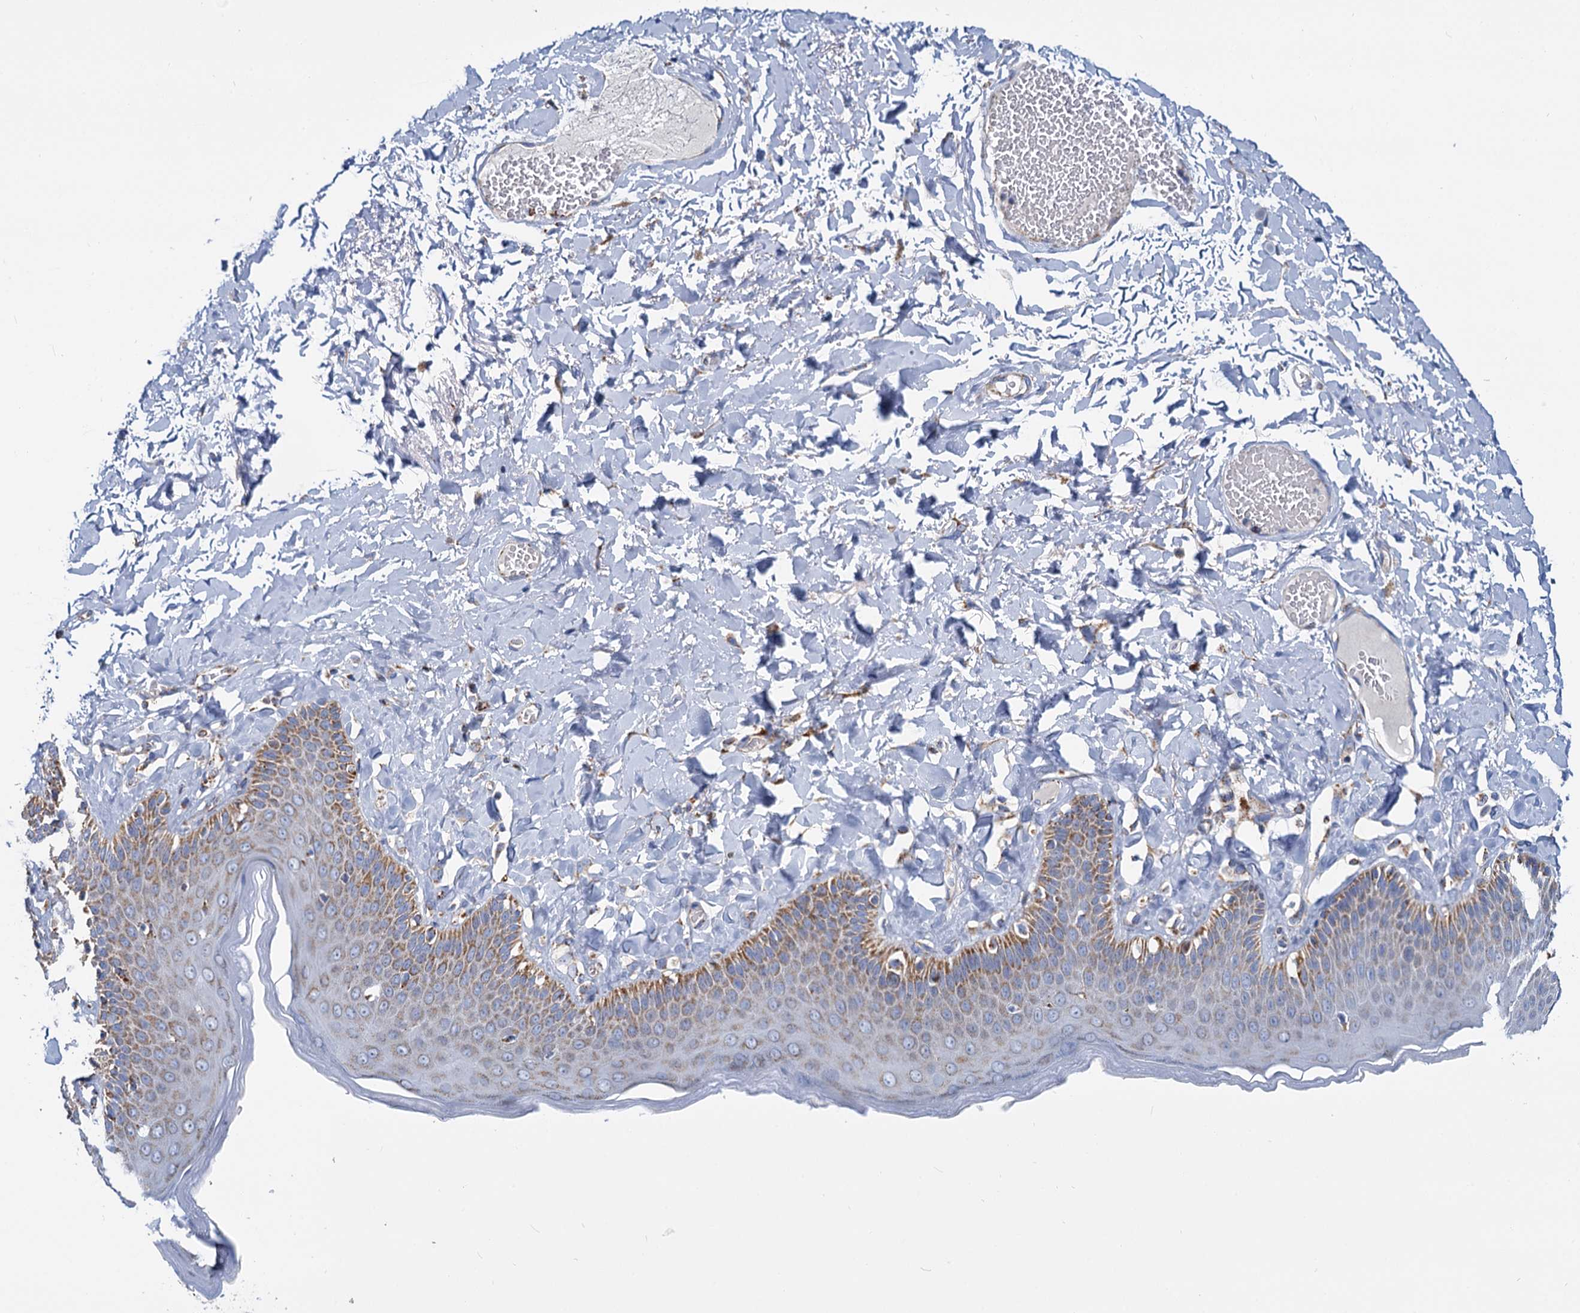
{"staining": {"intensity": "moderate", "quantity": "25%-75%", "location": "cytoplasmic/membranous"}, "tissue": "skin", "cell_type": "Epidermal cells", "image_type": "normal", "snomed": [{"axis": "morphology", "description": "Normal tissue, NOS"}, {"axis": "topography", "description": "Anal"}], "caption": "Epidermal cells demonstrate medium levels of moderate cytoplasmic/membranous positivity in about 25%-75% of cells in unremarkable human skin.", "gene": "CCP110", "patient": {"sex": "male", "age": 69}}